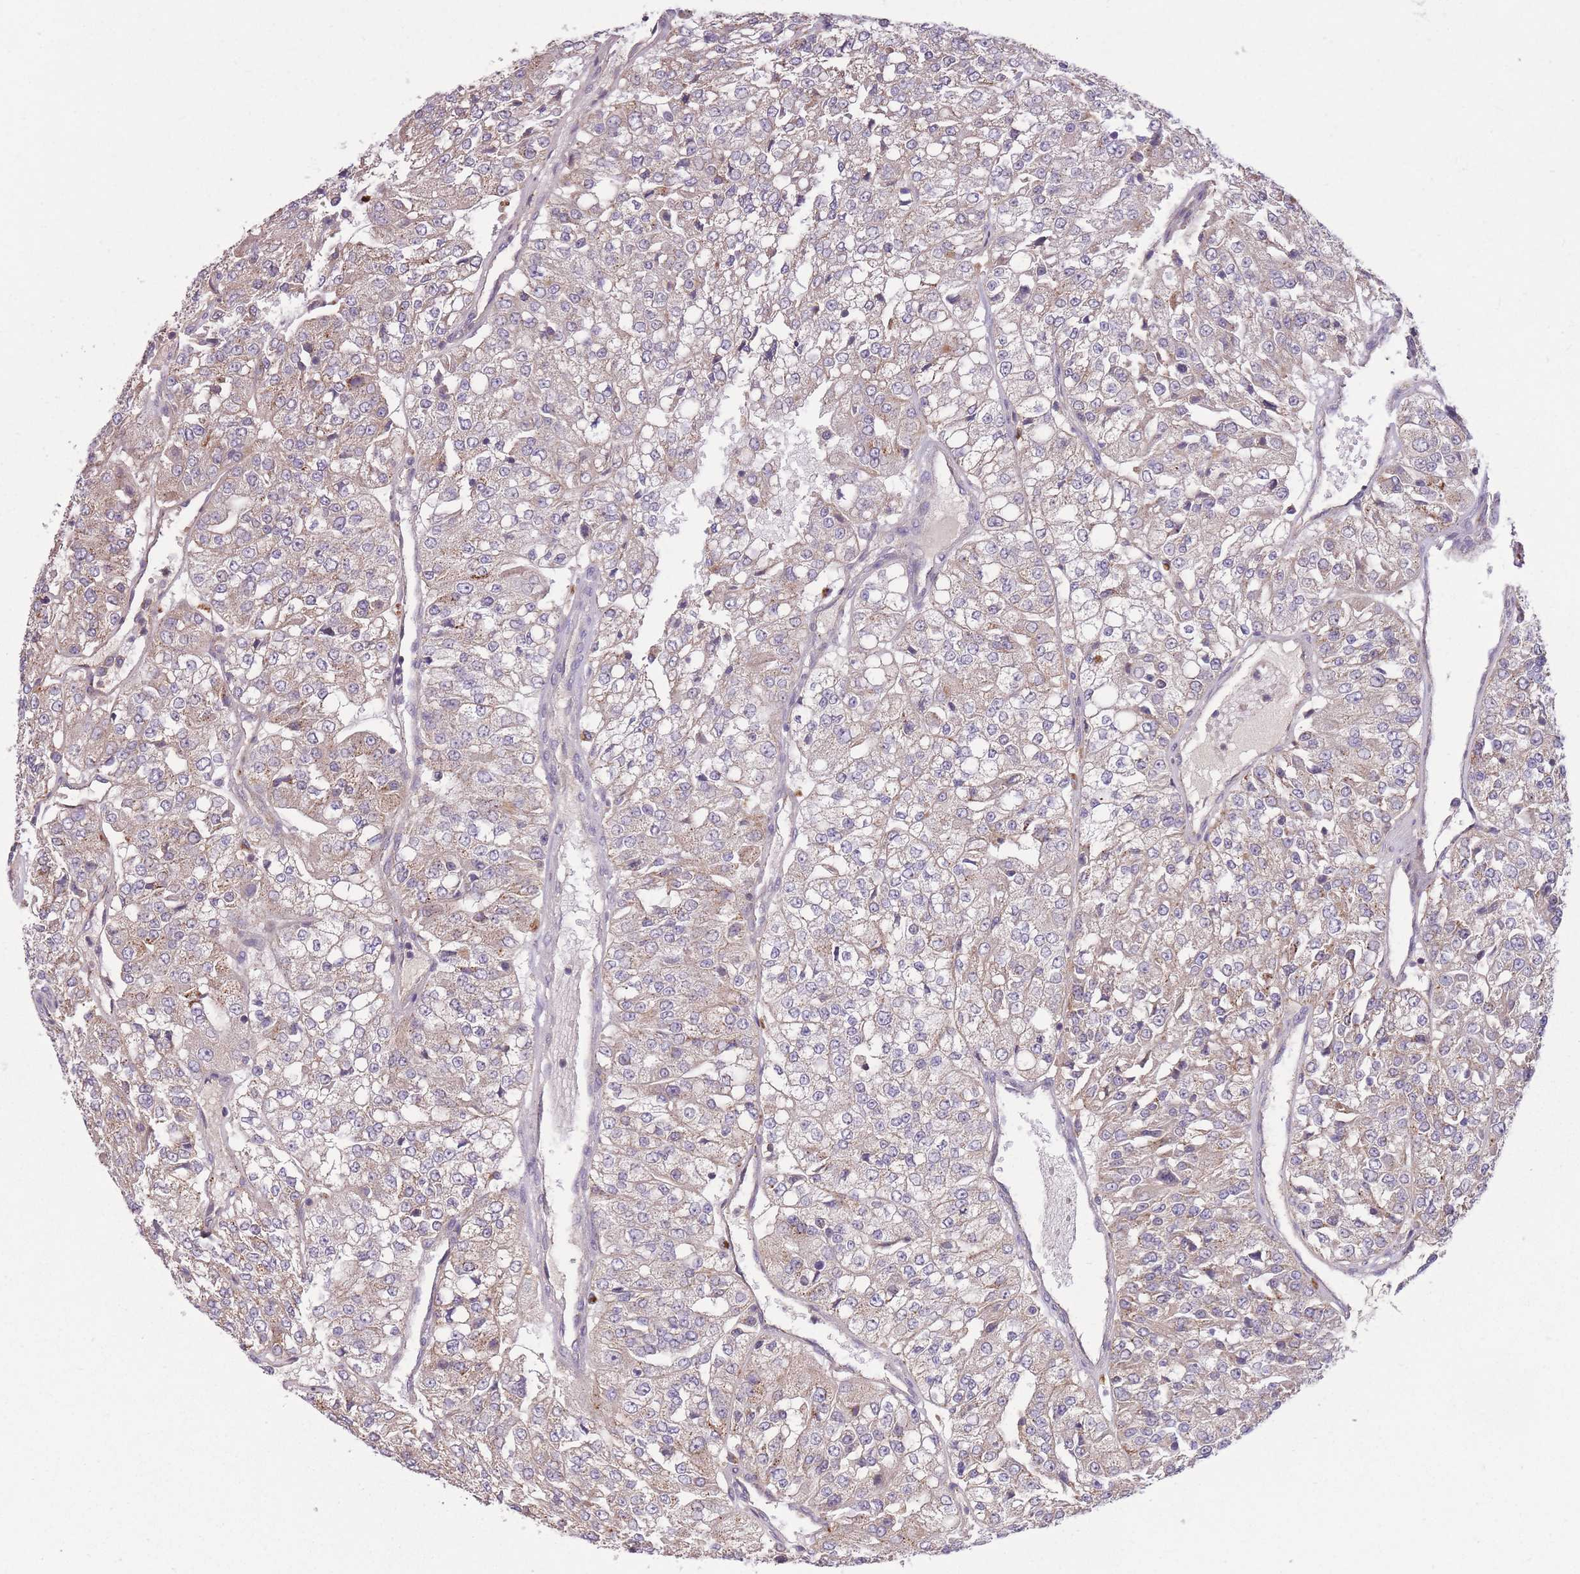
{"staining": {"intensity": "weak", "quantity": "25%-75%", "location": "cytoplasmic/membranous"}, "tissue": "renal cancer", "cell_type": "Tumor cells", "image_type": "cancer", "snomed": [{"axis": "morphology", "description": "Adenocarcinoma, NOS"}, {"axis": "topography", "description": "Kidney"}], "caption": "Protein expression analysis of adenocarcinoma (renal) shows weak cytoplasmic/membranous positivity in approximately 25%-75% of tumor cells.", "gene": "POLR3F", "patient": {"sex": "female", "age": 63}}